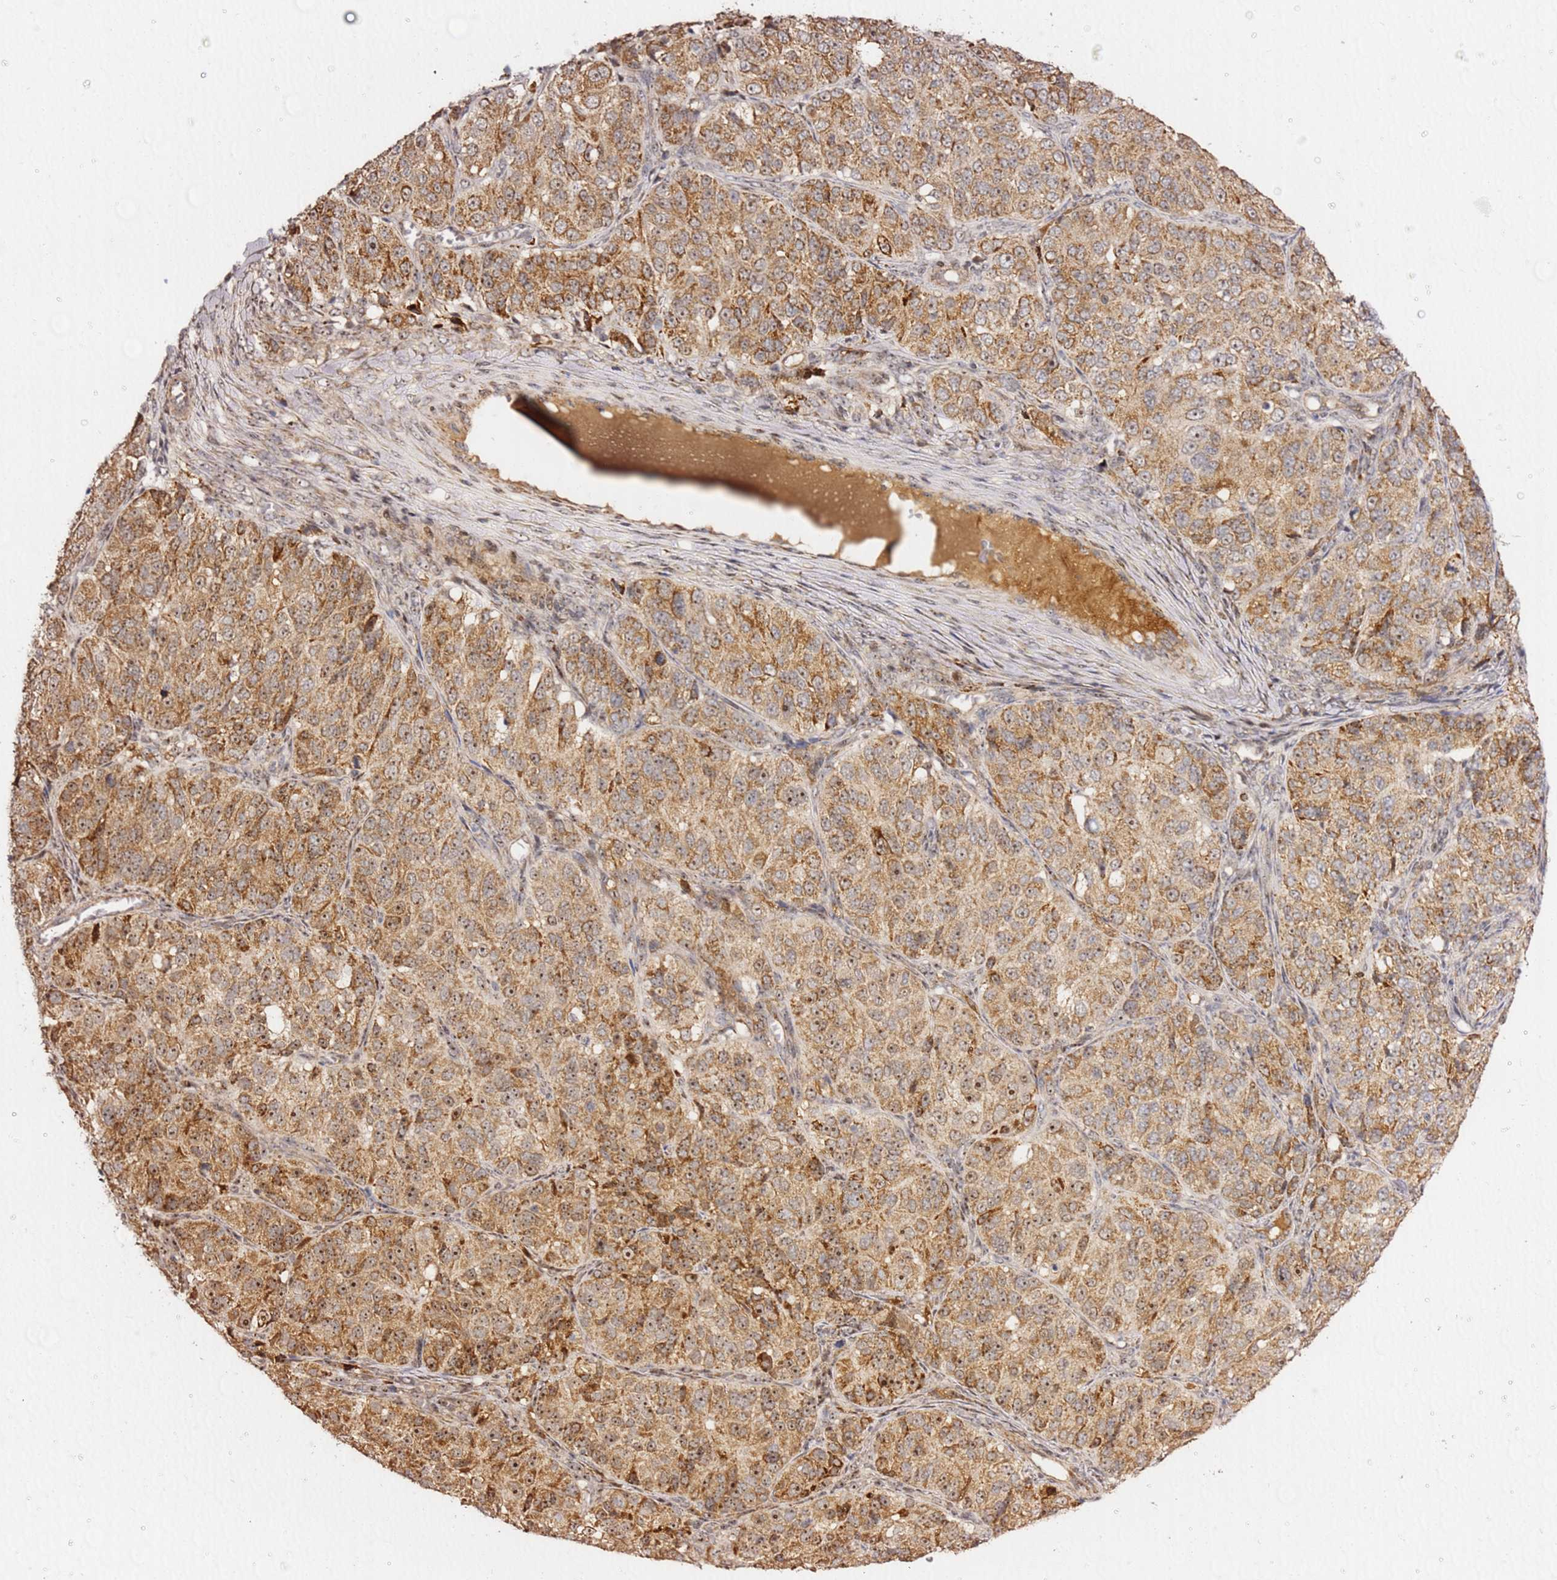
{"staining": {"intensity": "moderate", "quantity": ">75%", "location": "cytoplasmic/membranous,nuclear"}, "tissue": "ovarian cancer", "cell_type": "Tumor cells", "image_type": "cancer", "snomed": [{"axis": "morphology", "description": "Carcinoma, endometroid"}, {"axis": "topography", "description": "Ovary"}], "caption": "Brown immunohistochemical staining in endometroid carcinoma (ovarian) shows moderate cytoplasmic/membranous and nuclear staining in about >75% of tumor cells.", "gene": "KIF25", "patient": {"sex": "female", "age": 51}}